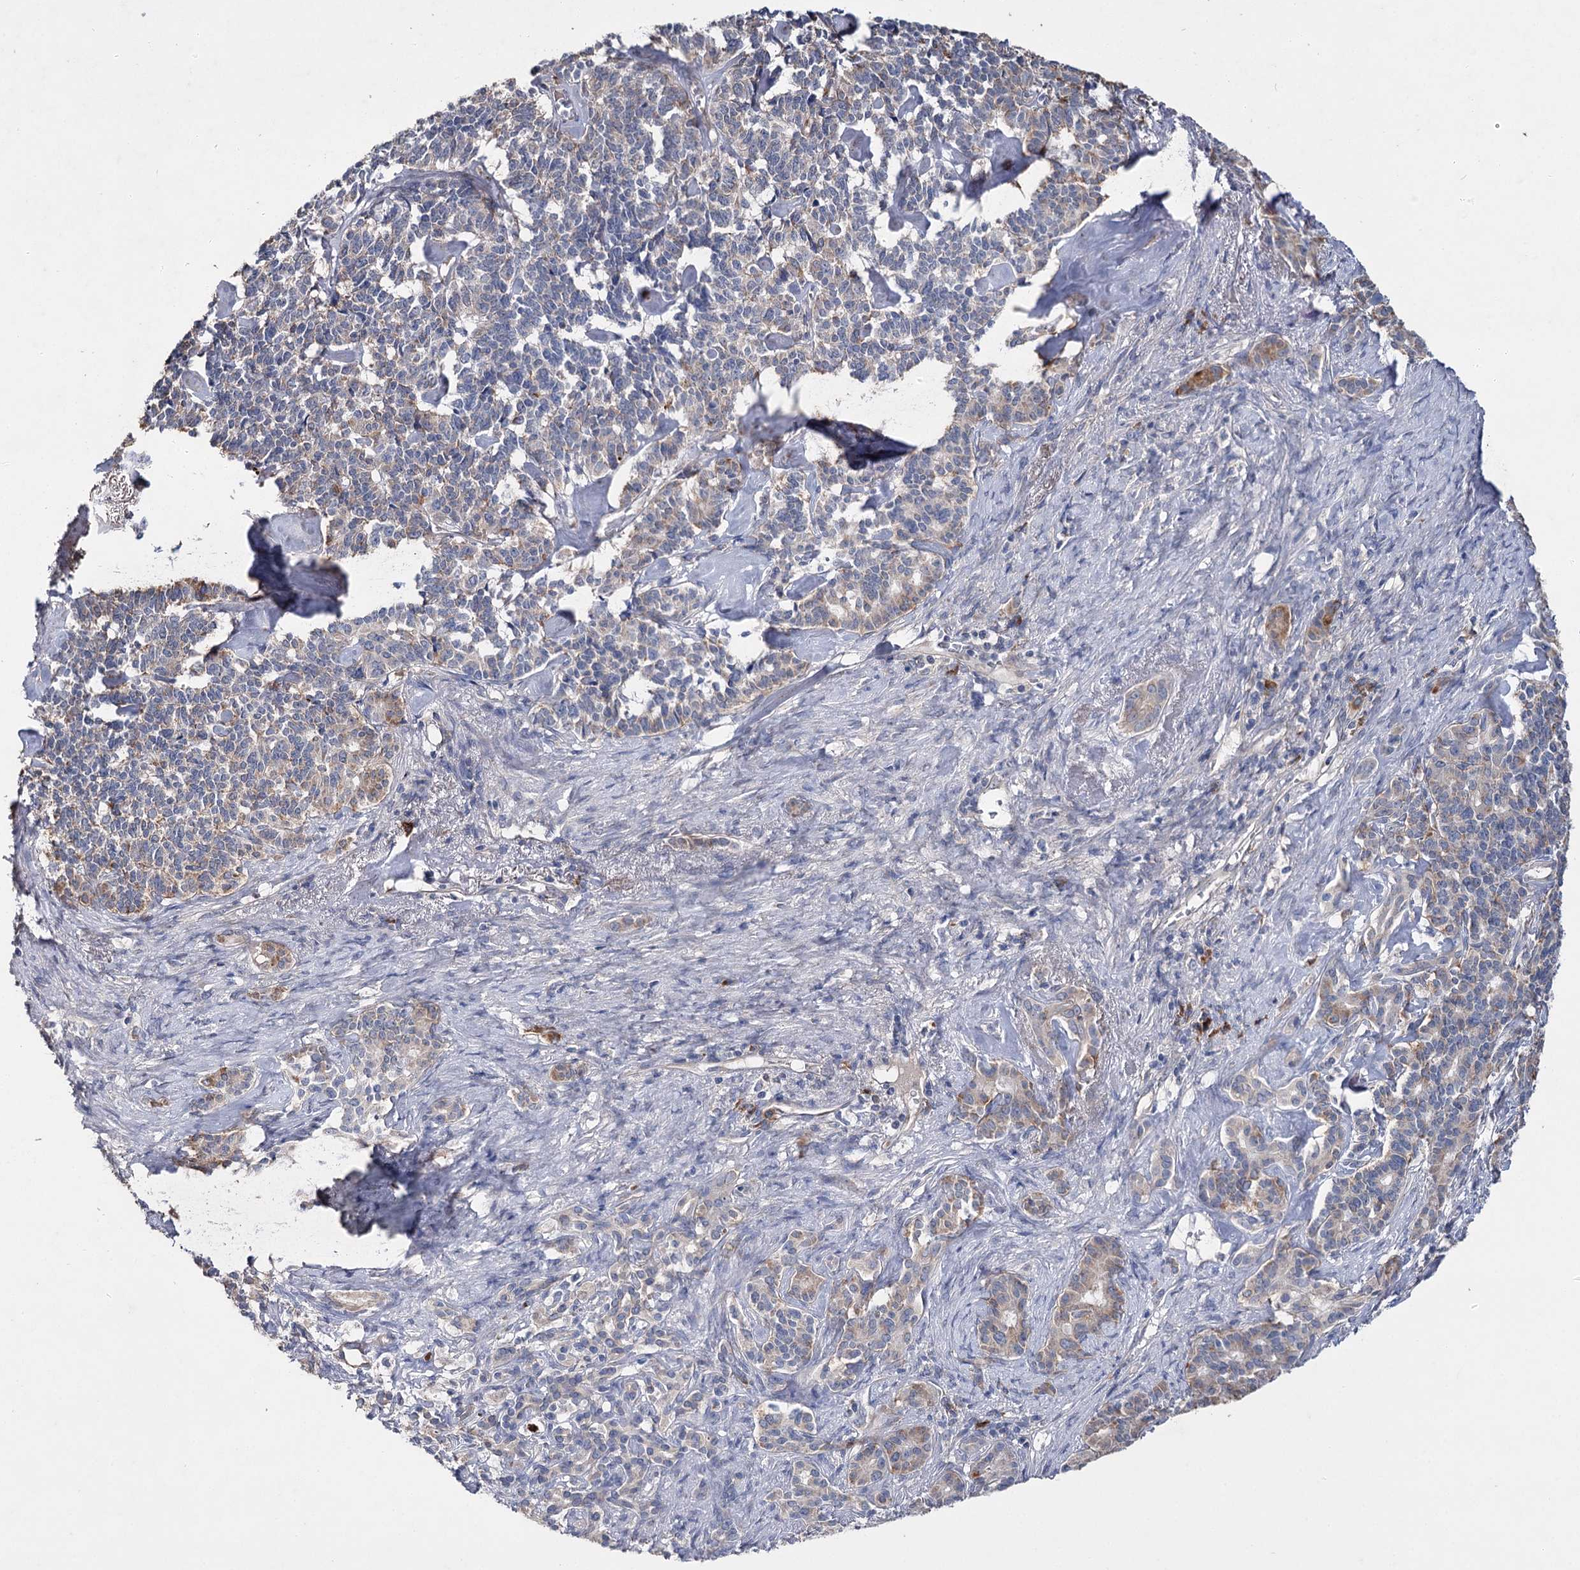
{"staining": {"intensity": "weak", "quantity": "<25%", "location": "cytoplasmic/membranous"}, "tissue": "pancreatic cancer", "cell_type": "Tumor cells", "image_type": "cancer", "snomed": [{"axis": "morphology", "description": "Adenocarcinoma, NOS"}, {"axis": "topography", "description": "Pancreas"}], "caption": "The immunohistochemistry photomicrograph has no significant expression in tumor cells of adenocarcinoma (pancreatic) tissue.", "gene": "IL1RAP", "patient": {"sex": "female", "age": 74}}